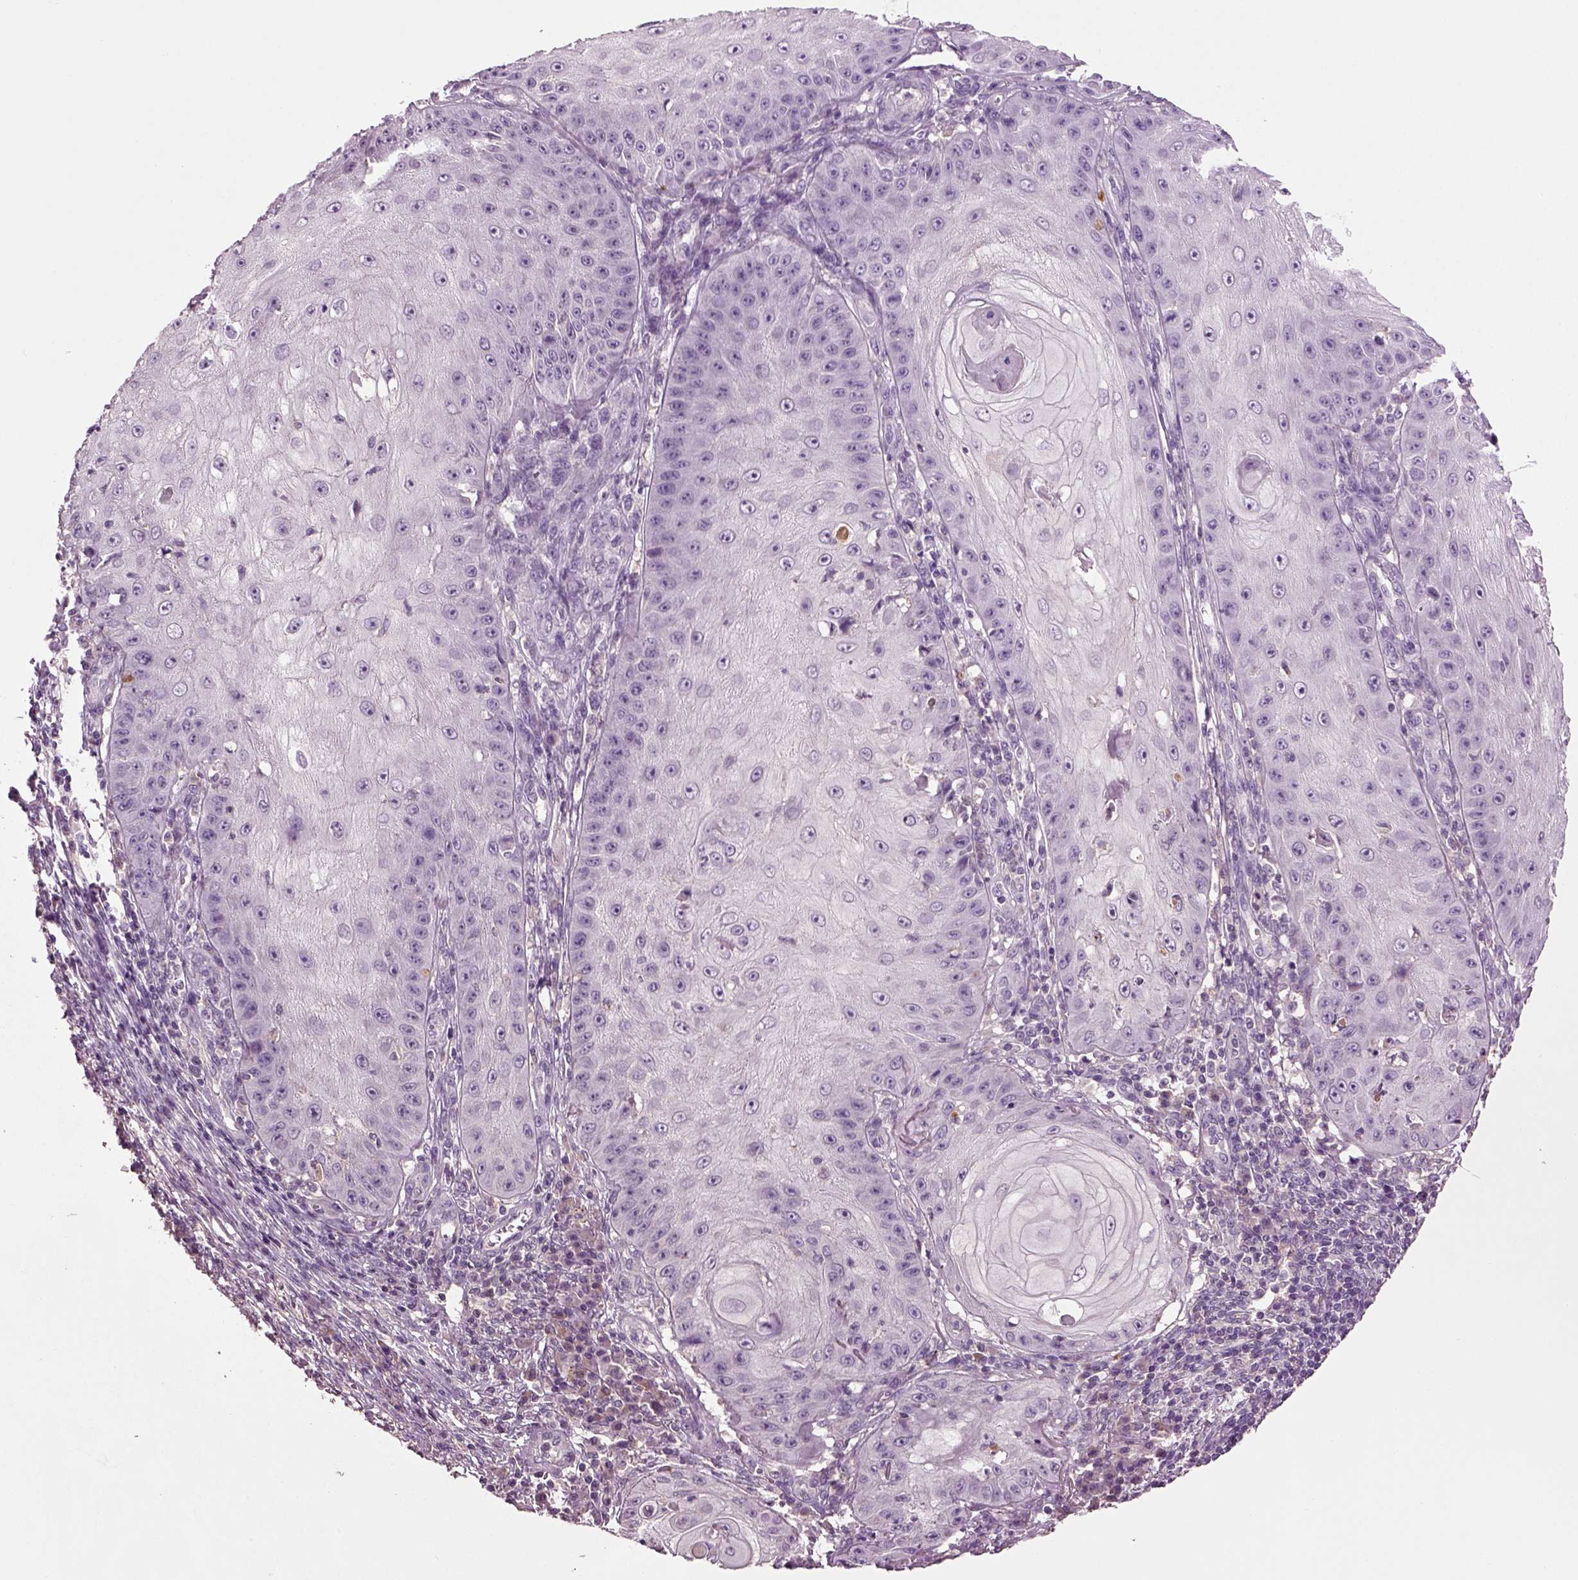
{"staining": {"intensity": "negative", "quantity": "none", "location": "none"}, "tissue": "skin cancer", "cell_type": "Tumor cells", "image_type": "cancer", "snomed": [{"axis": "morphology", "description": "Squamous cell carcinoma, NOS"}, {"axis": "topography", "description": "Skin"}], "caption": "The IHC photomicrograph has no significant staining in tumor cells of squamous cell carcinoma (skin) tissue.", "gene": "DEFB118", "patient": {"sex": "male", "age": 70}}